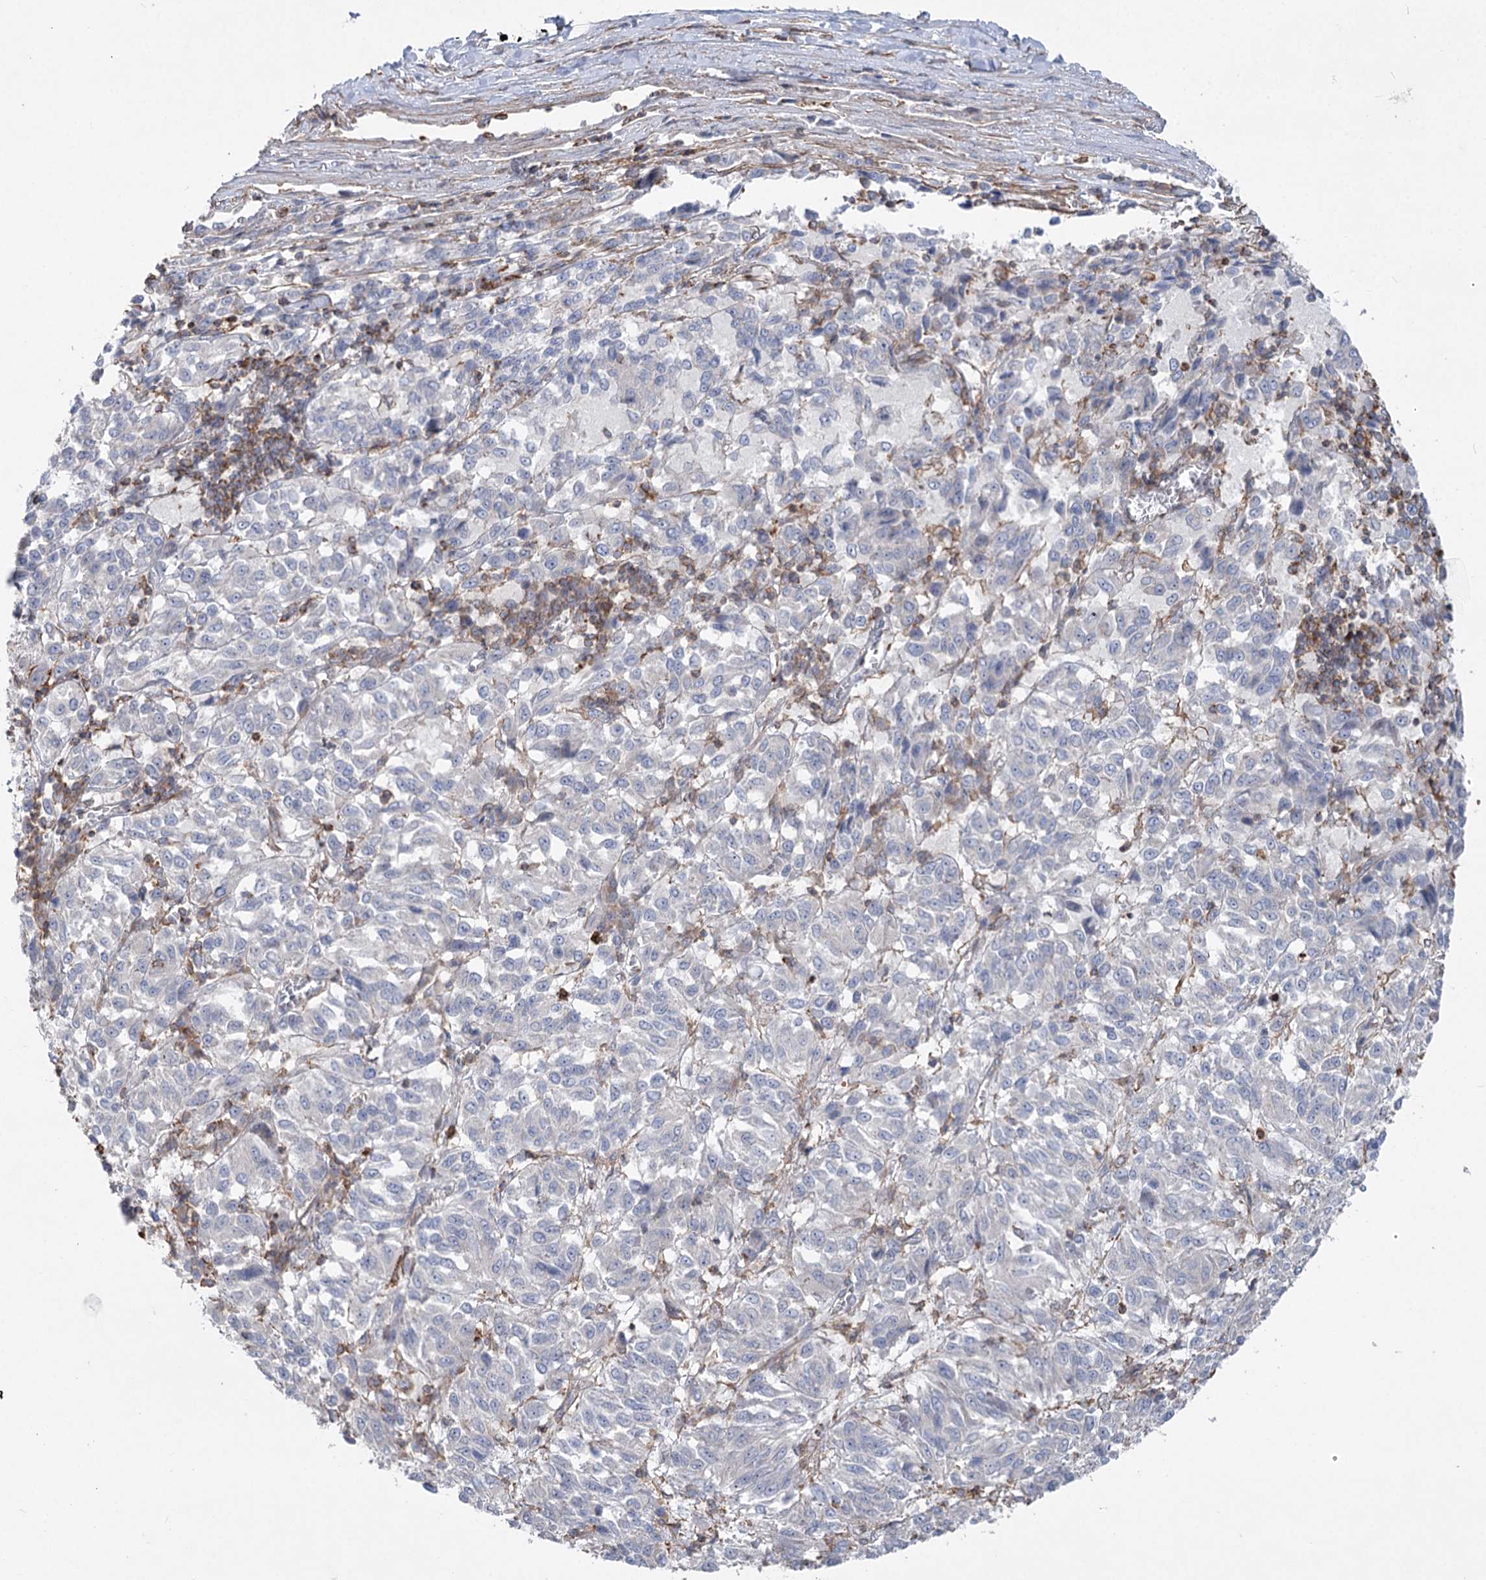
{"staining": {"intensity": "negative", "quantity": "none", "location": "none"}, "tissue": "melanoma", "cell_type": "Tumor cells", "image_type": "cancer", "snomed": [{"axis": "morphology", "description": "Malignant melanoma, Metastatic site"}, {"axis": "topography", "description": "Lung"}], "caption": "An immunohistochemistry (IHC) photomicrograph of malignant melanoma (metastatic site) is shown. There is no staining in tumor cells of malignant melanoma (metastatic site).", "gene": "LARP1B", "patient": {"sex": "male", "age": 64}}